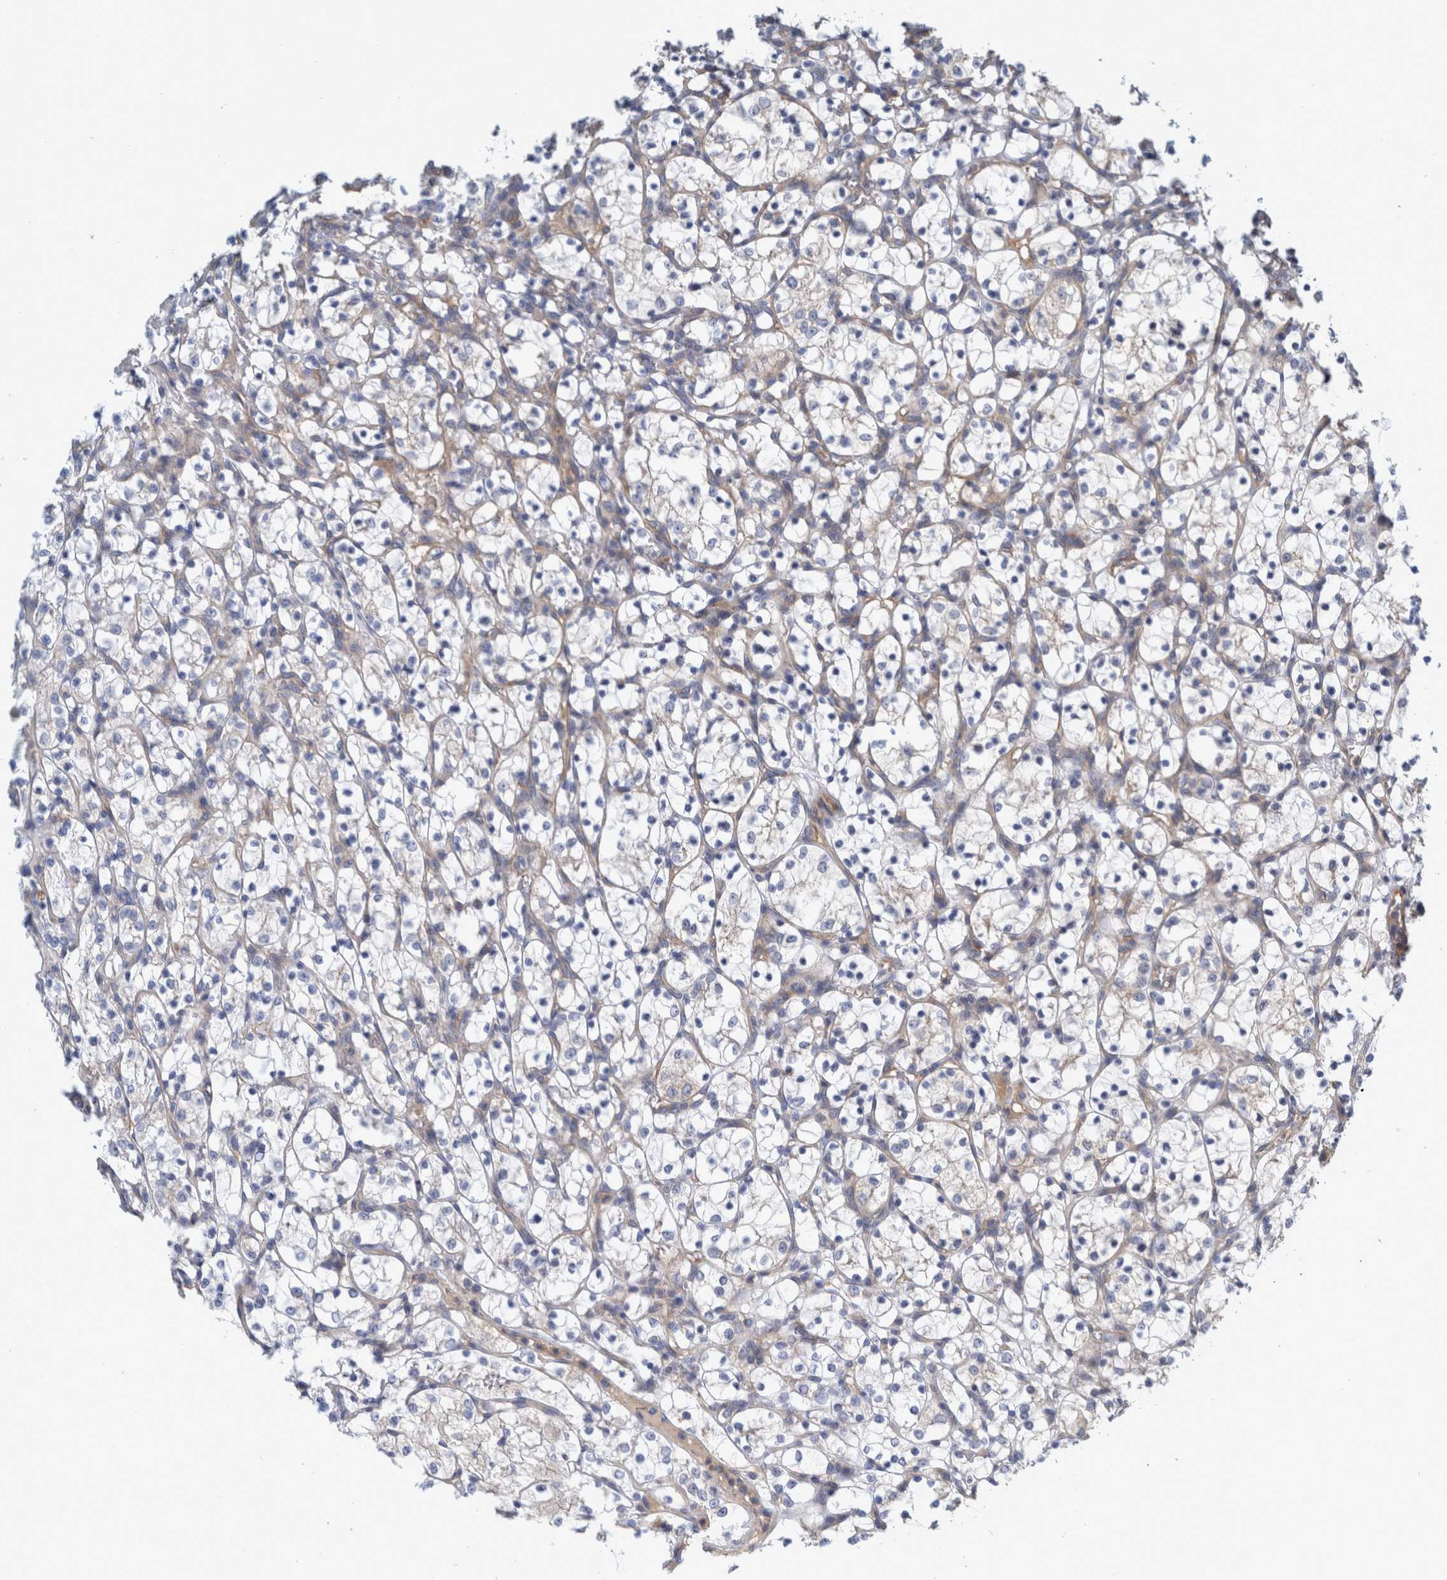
{"staining": {"intensity": "weak", "quantity": "<25%", "location": "cytoplasmic/membranous"}, "tissue": "renal cancer", "cell_type": "Tumor cells", "image_type": "cancer", "snomed": [{"axis": "morphology", "description": "Adenocarcinoma, NOS"}, {"axis": "topography", "description": "Kidney"}], "caption": "Immunohistochemistry of human renal cancer demonstrates no positivity in tumor cells.", "gene": "ZNF324B", "patient": {"sex": "female", "age": 69}}